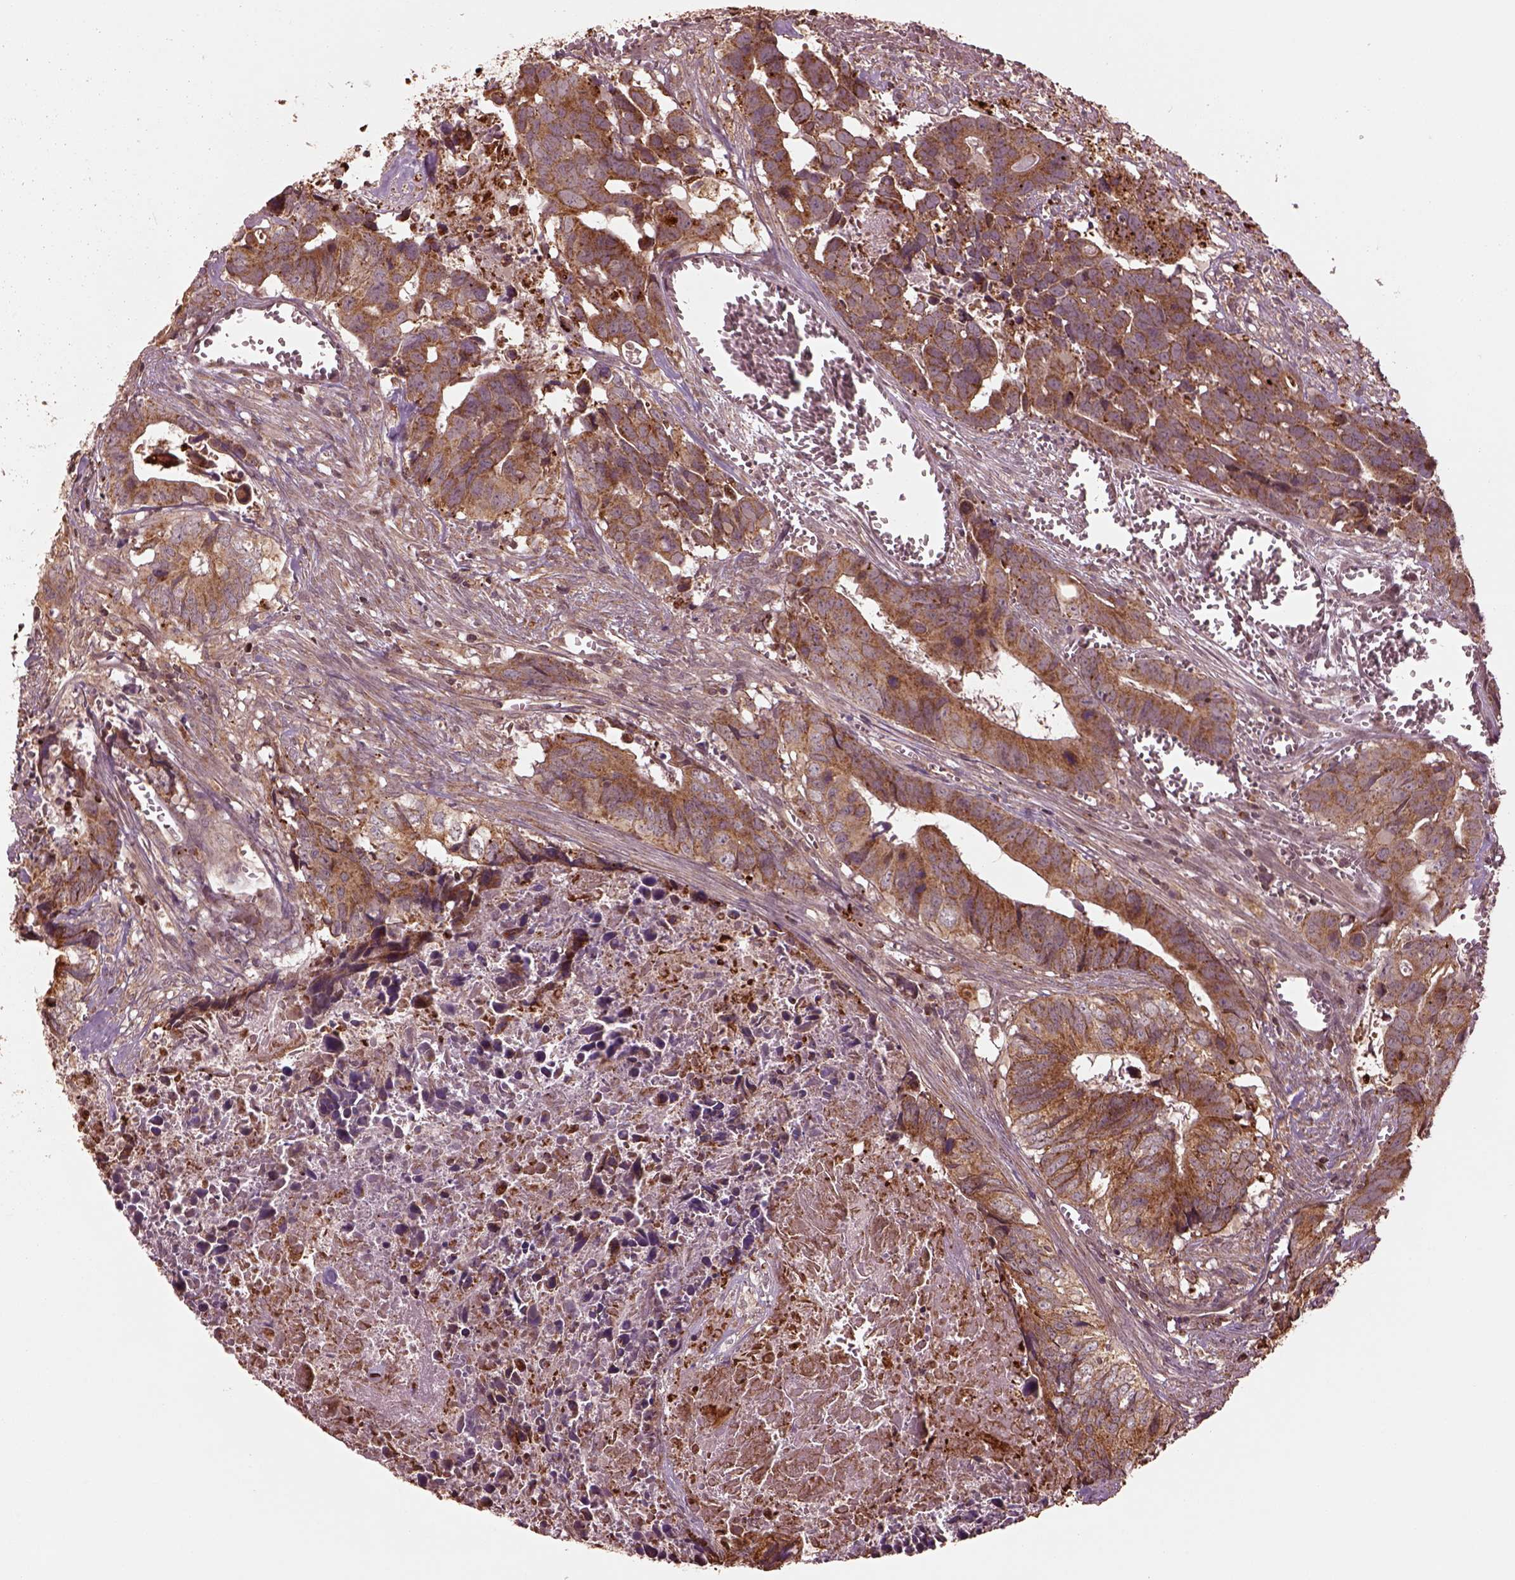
{"staining": {"intensity": "moderate", "quantity": ">75%", "location": "cytoplasmic/membranous"}, "tissue": "colorectal cancer", "cell_type": "Tumor cells", "image_type": "cancer", "snomed": [{"axis": "morphology", "description": "Adenocarcinoma, NOS"}, {"axis": "topography", "description": "Colon"}], "caption": "Immunohistochemical staining of human colorectal adenocarcinoma reveals moderate cytoplasmic/membranous protein expression in about >75% of tumor cells.", "gene": "SEL1L3", "patient": {"sex": "female", "age": 82}}